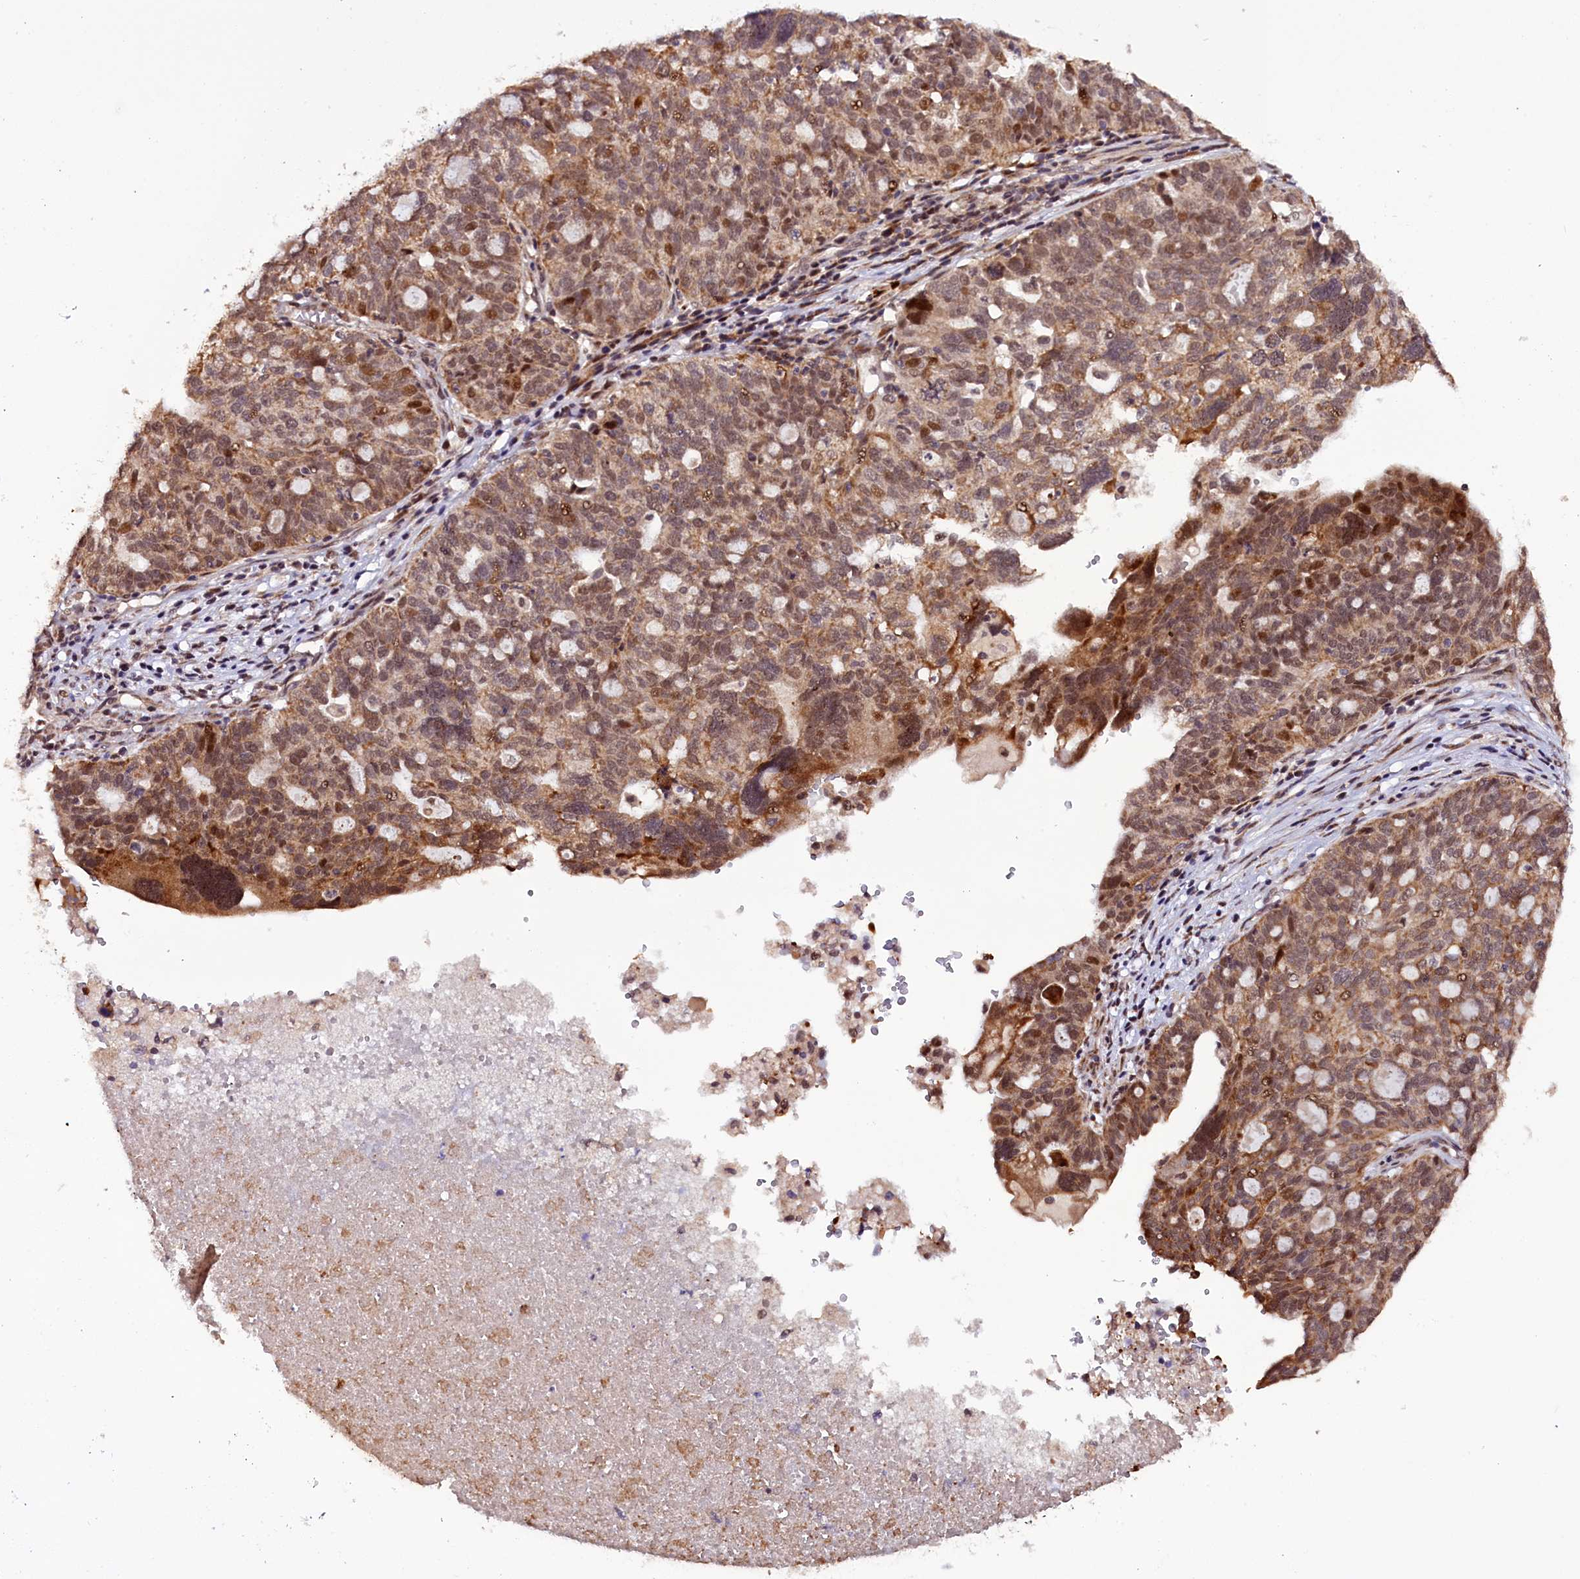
{"staining": {"intensity": "moderate", "quantity": ">75%", "location": "cytoplasmic/membranous,nuclear"}, "tissue": "ovarian cancer", "cell_type": "Tumor cells", "image_type": "cancer", "snomed": [{"axis": "morphology", "description": "Cystadenocarcinoma, serous, NOS"}, {"axis": "topography", "description": "Ovary"}], "caption": "Tumor cells show medium levels of moderate cytoplasmic/membranous and nuclear staining in about >75% of cells in ovarian cancer. (Brightfield microscopy of DAB IHC at high magnification).", "gene": "RPUSD2", "patient": {"sex": "female", "age": 59}}